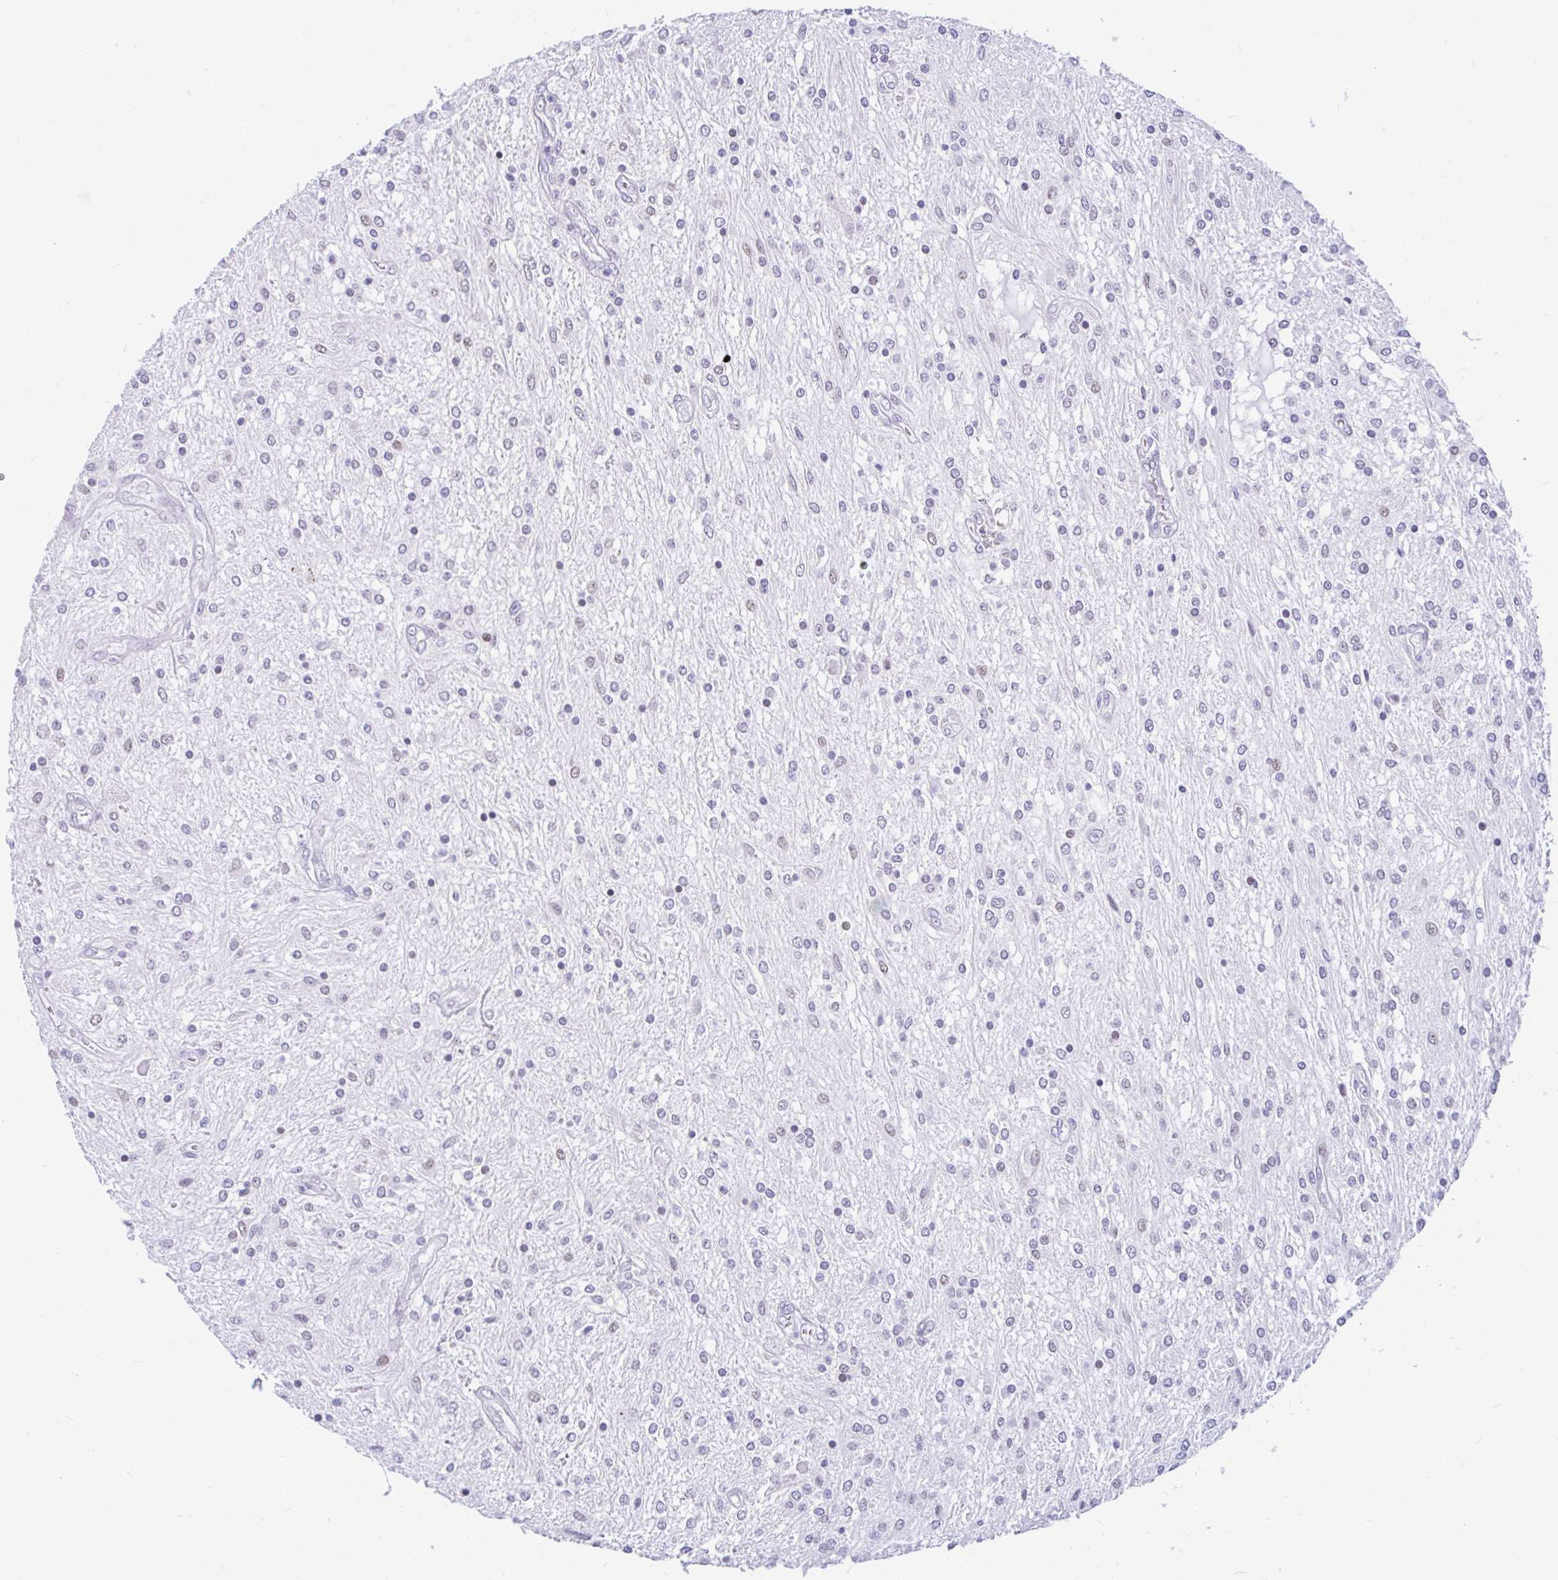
{"staining": {"intensity": "negative", "quantity": "none", "location": "none"}, "tissue": "glioma", "cell_type": "Tumor cells", "image_type": "cancer", "snomed": [{"axis": "morphology", "description": "Glioma, malignant, Low grade"}, {"axis": "topography", "description": "Cerebellum"}], "caption": "Immunohistochemistry image of glioma stained for a protein (brown), which reveals no staining in tumor cells.", "gene": "GLB1L2", "patient": {"sex": "female", "age": 14}}